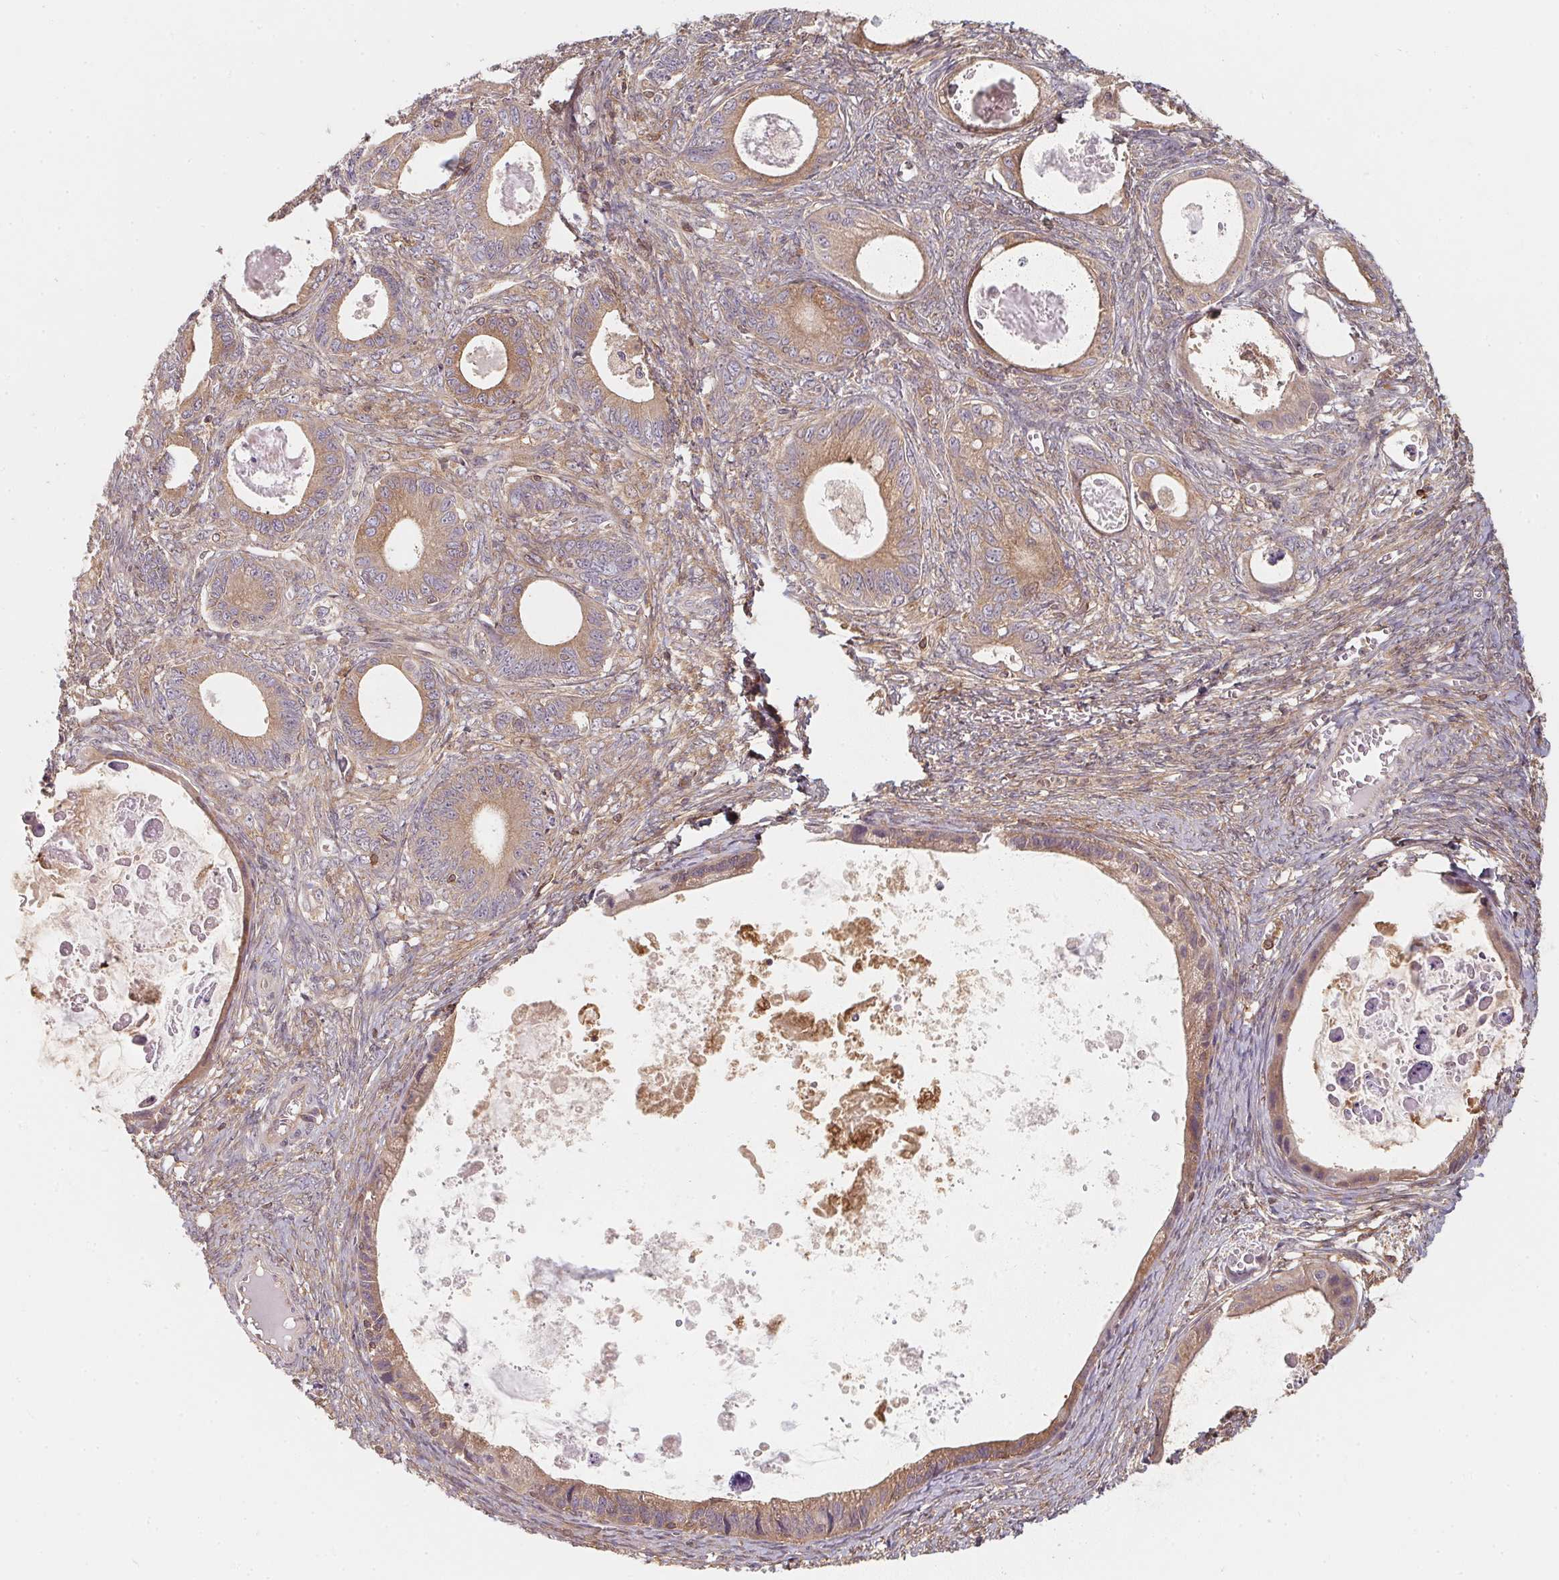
{"staining": {"intensity": "weak", "quantity": "25%-75%", "location": "cytoplasmic/membranous"}, "tissue": "ovarian cancer", "cell_type": "Tumor cells", "image_type": "cancer", "snomed": [{"axis": "morphology", "description": "Cystadenocarcinoma, mucinous, NOS"}, {"axis": "topography", "description": "Ovary"}], "caption": "Brown immunohistochemical staining in ovarian cancer (mucinous cystadenocarcinoma) reveals weak cytoplasmic/membranous staining in about 25%-75% of tumor cells.", "gene": "ANKRD13A", "patient": {"sex": "female", "age": 64}}